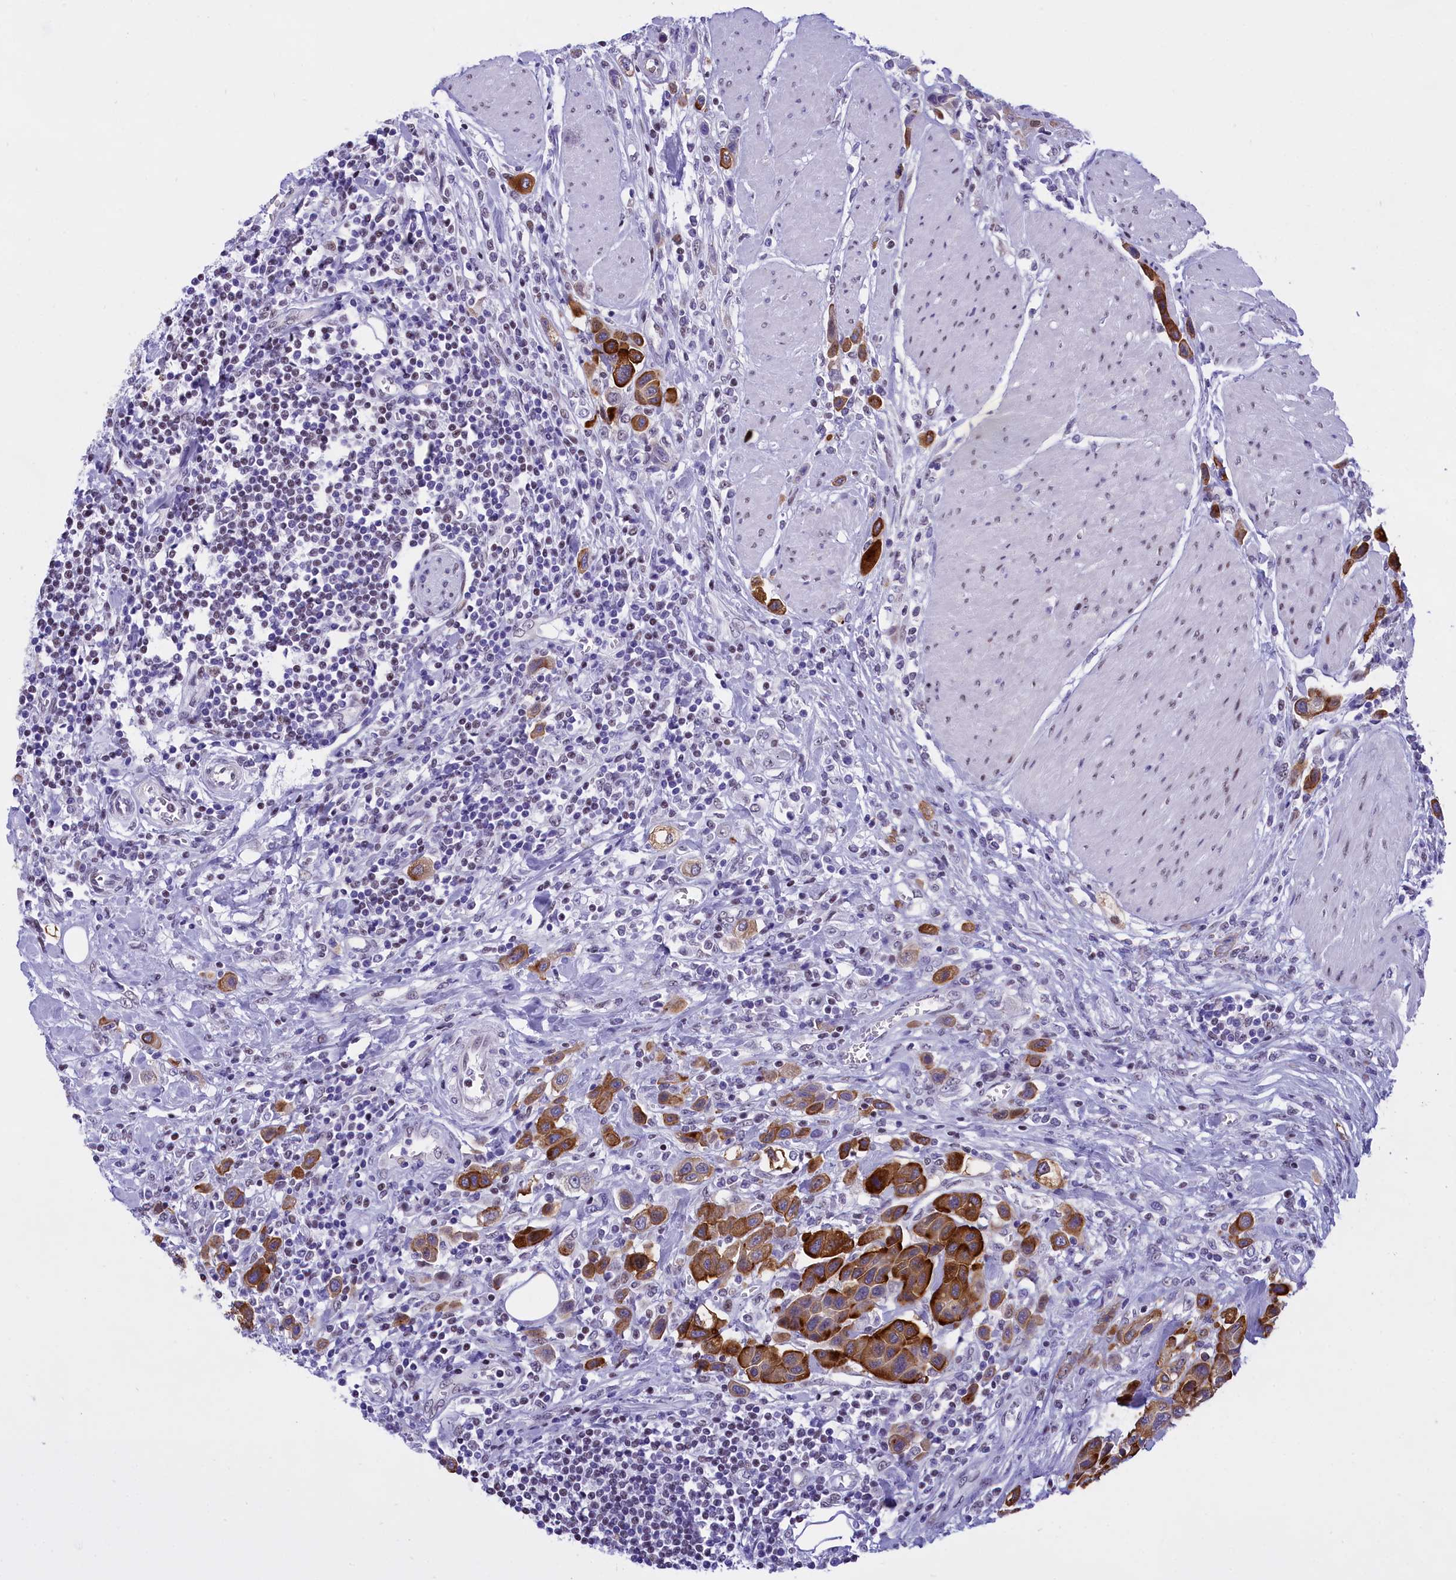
{"staining": {"intensity": "strong", "quantity": ">75%", "location": "cytoplasmic/membranous"}, "tissue": "urothelial cancer", "cell_type": "Tumor cells", "image_type": "cancer", "snomed": [{"axis": "morphology", "description": "Urothelial carcinoma, High grade"}, {"axis": "topography", "description": "Urinary bladder"}], "caption": "DAB immunohistochemical staining of human high-grade urothelial carcinoma exhibits strong cytoplasmic/membranous protein staining in about >75% of tumor cells. (Stains: DAB (3,3'-diaminobenzidine) in brown, nuclei in blue, Microscopy: brightfield microscopy at high magnification).", "gene": "SPIRE2", "patient": {"sex": "male", "age": 50}}